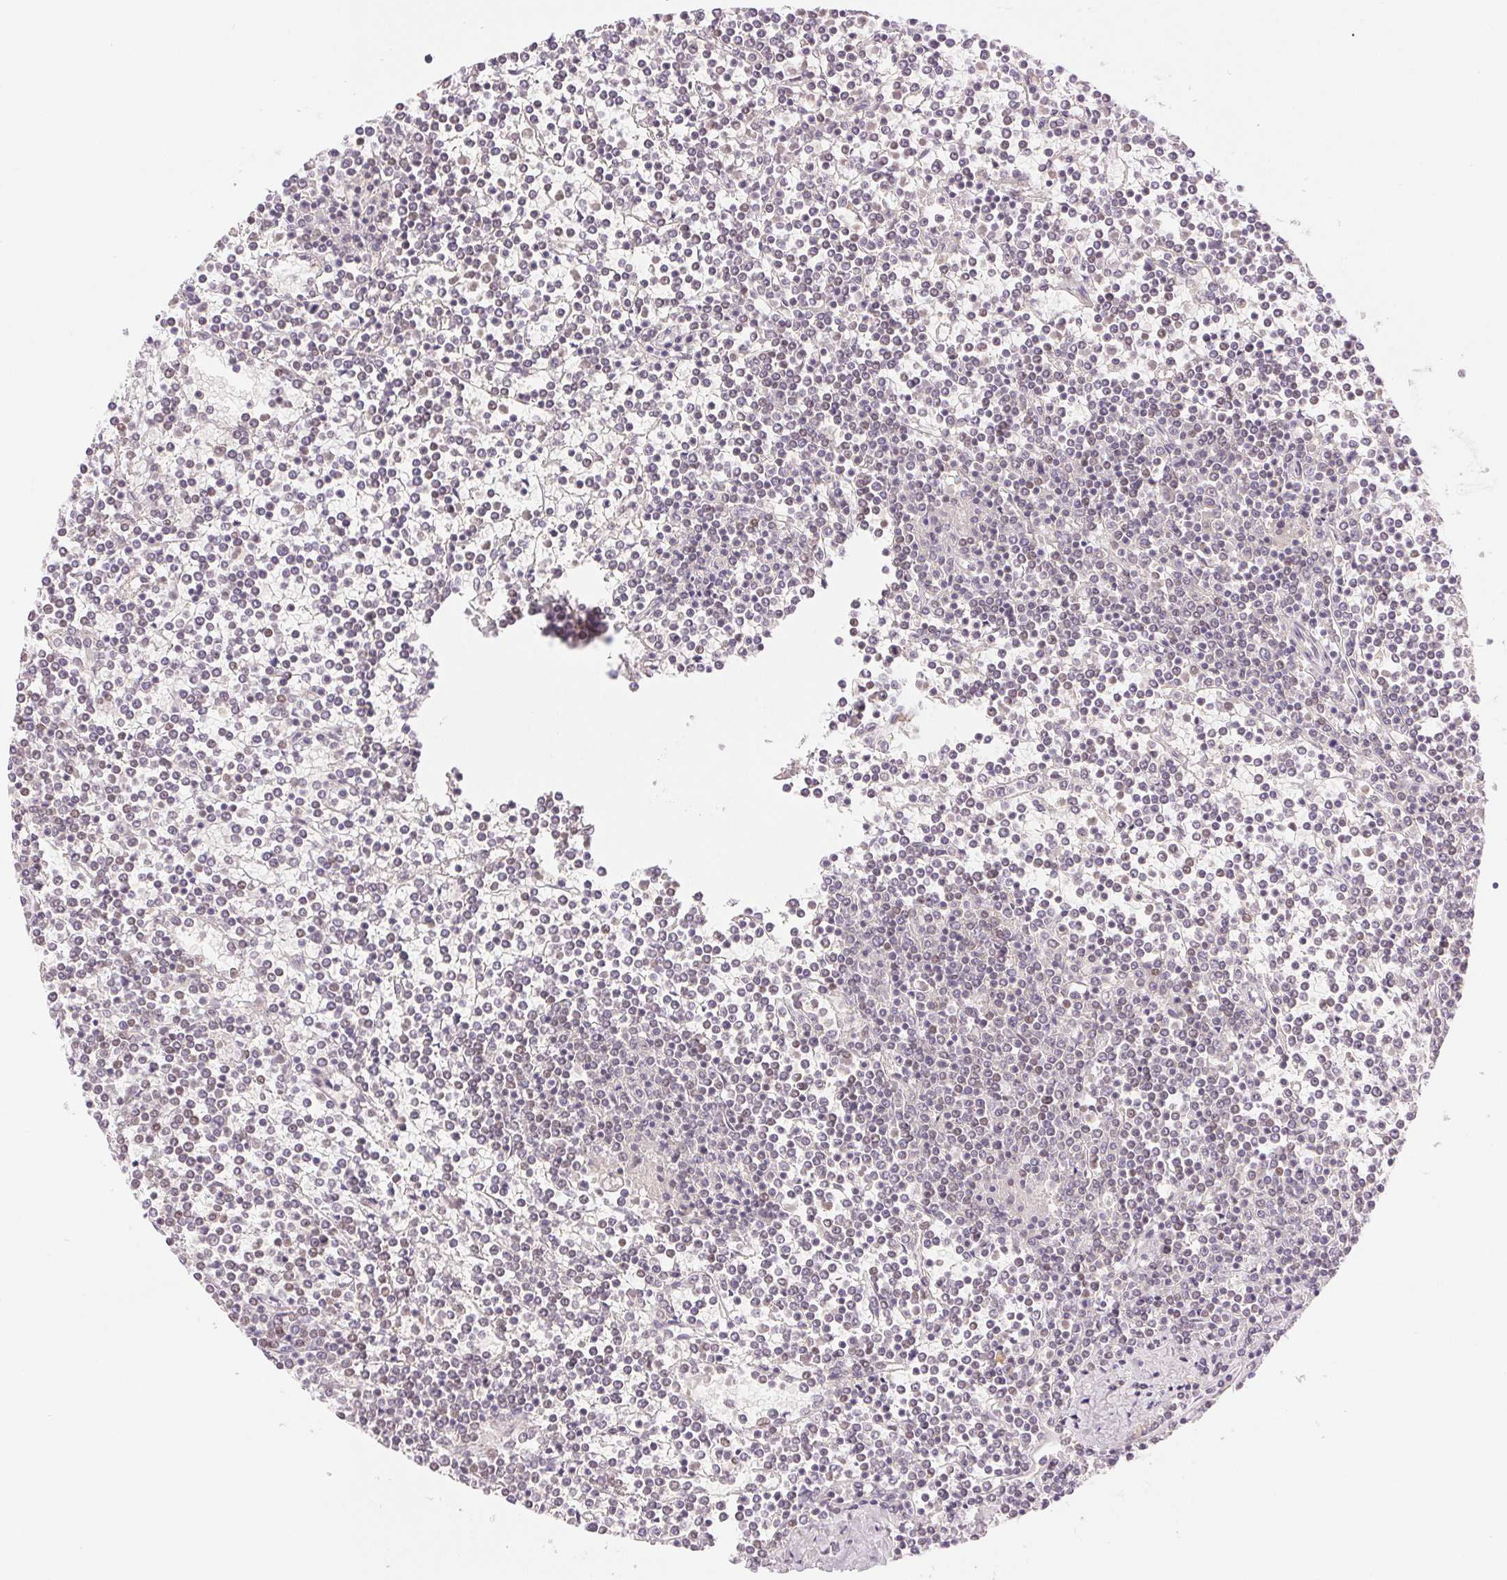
{"staining": {"intensity": "negative", "quantity": "none", "location": "none"}, "tissue": "lymphoma", "cell_type": "Tumor cells", "image_type": "cancer", "snomed": [{"axis": "morphology", "description": "Malignant lymphoma, non-Hodgkin's type, Low grade"}, {"axis": "topography", "description": "Spleen"}], "caption": "This is an immunohistochemistry image of human malignant lymphoma, non-Hodgkin's type (low-grade). There is no staining in tumor cells.", "gene": "RPRD1B", "patient": {"sex": "female", "age": 19}}